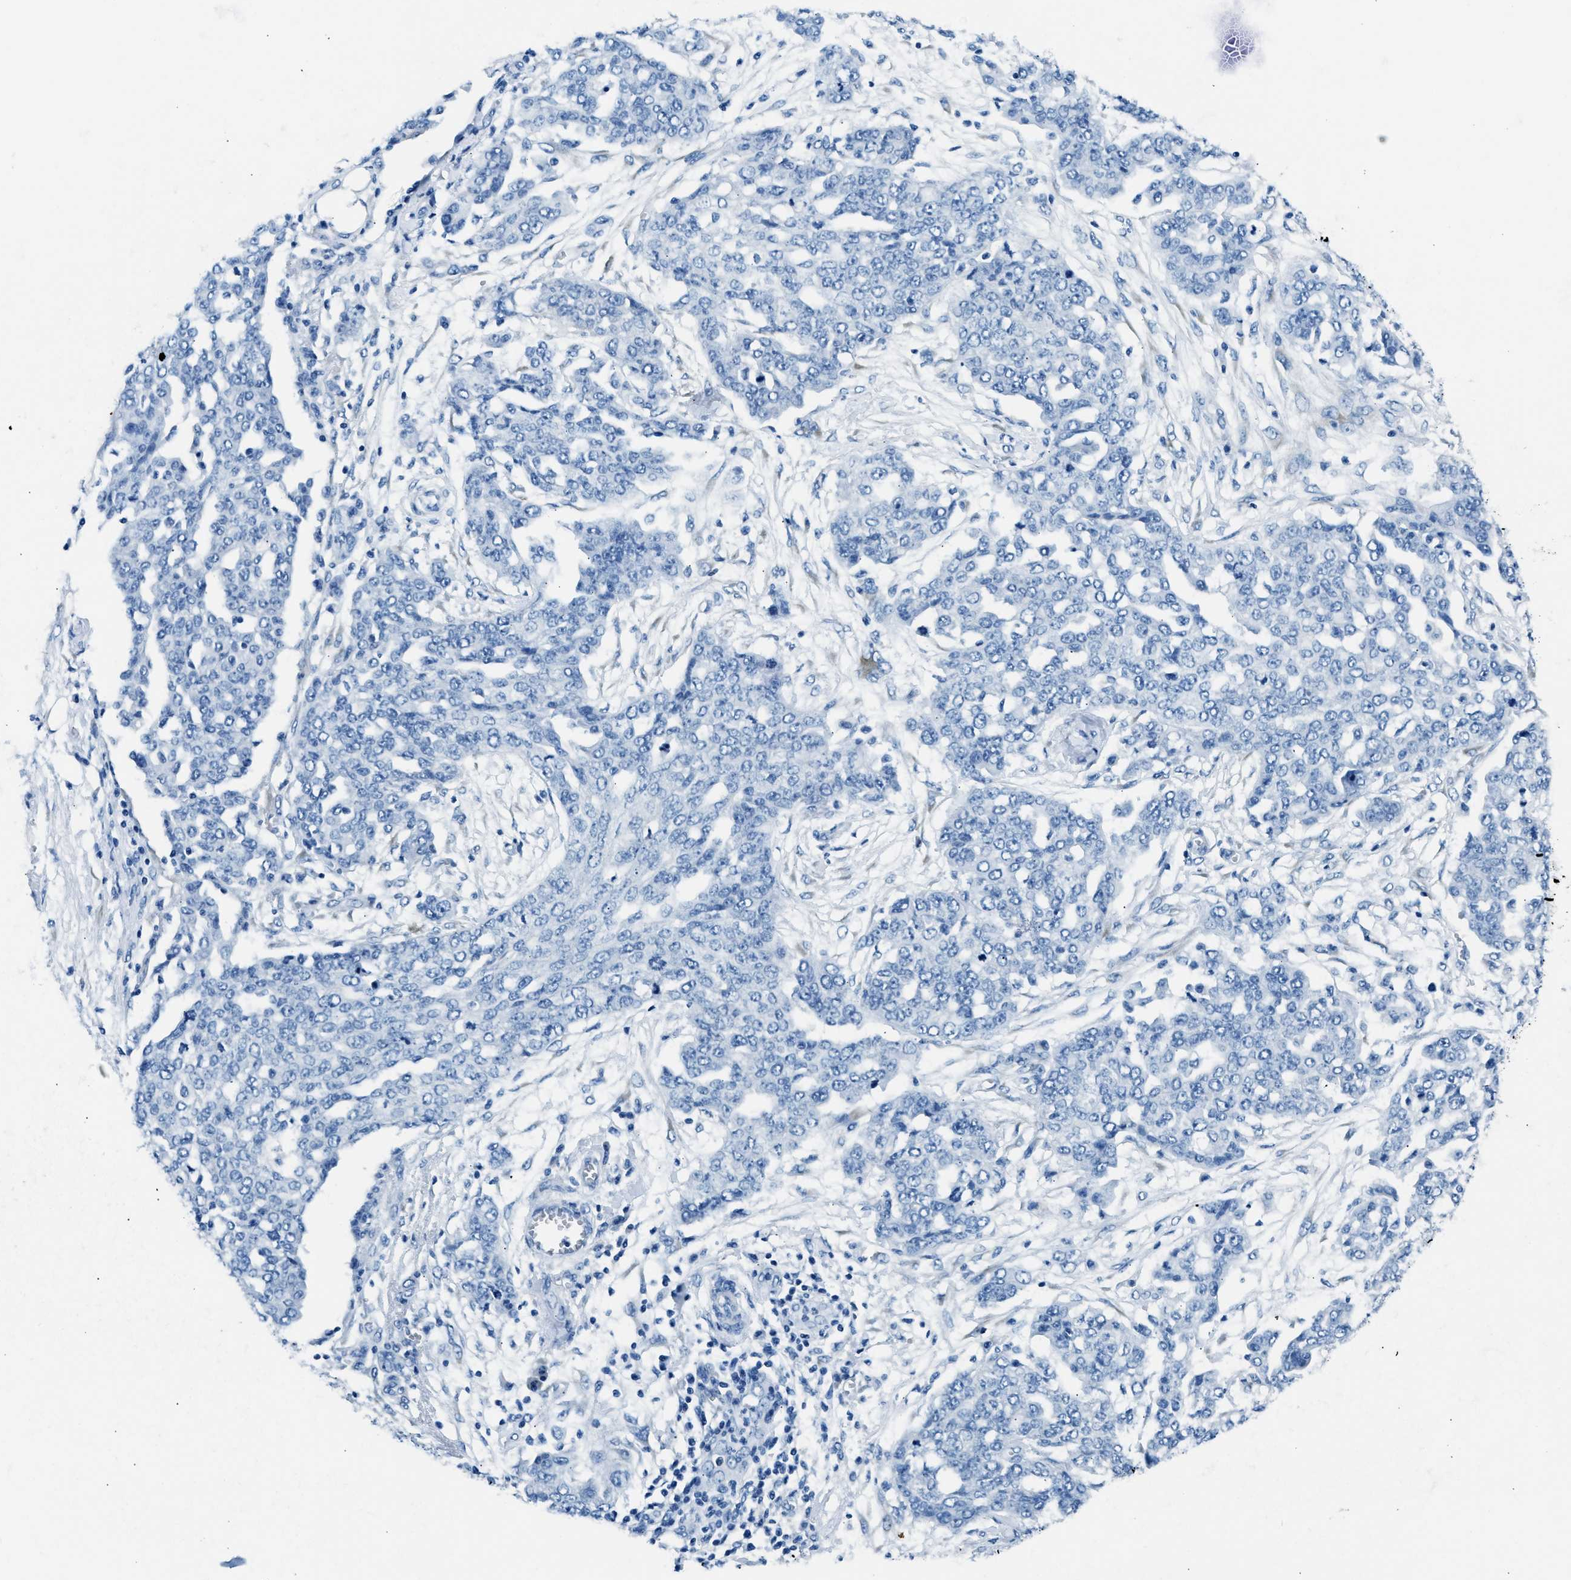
{"staining": {"intensity": "negative", "quantity": "none", "location": "none"}, "tissue": "ovarian cancer", "cell_type": "Tumor cells", "image_type": "cancer", "snomed": [{"axis": "morphology", "description": "Cystadenocarcinoma, serous, NOS"}, {"axis": "topography", "description": "Soft tissue"}, {"axis": "topography", "description": "Ovary"}], "caption": "An immunohistochemistry photomicrograph of serous cystadenocarcinoma (ovarian) is shown. There is no staining in tumor cells of serous cystadenocarcinoma (ovarian). (DAB immunohistochemistry (IHC) visualized using brightfield microscopy, high magnification).", "gene": "CLDN18", "patient": {"sex": "female", "age": 57}}